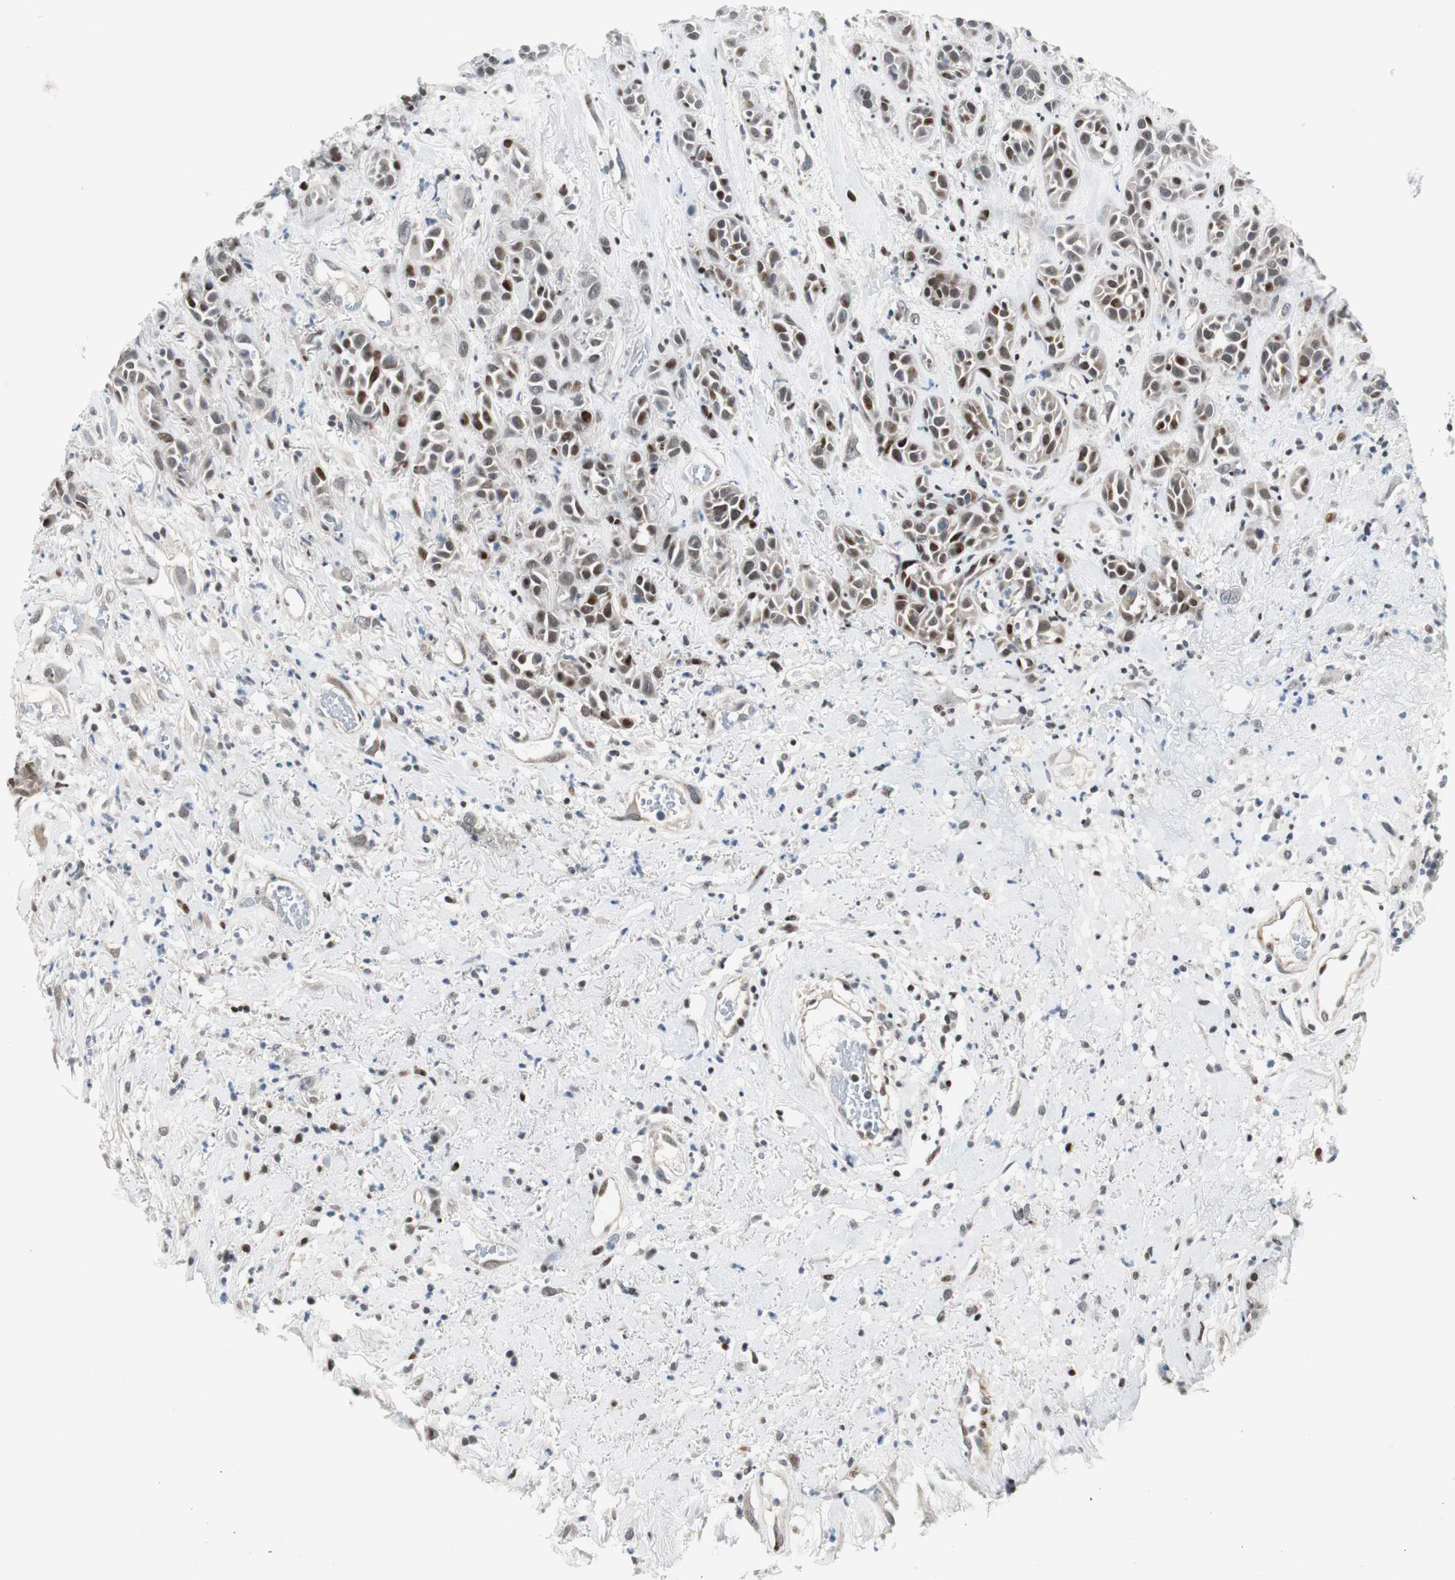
{"staining": {"intensity": "moderate", "quantity": "25%-75%", "location": "nuclear"}, "tissue": "head and neck cancer", "cell_type": "Tumor cells", "image_type": "cancer", "snomed": [{"axis": "morphology", "description": "Squamous cell carcinoma, NOS"}, {"axis": "topography", "description": "Head-Neck"}], "caption": "Head and neck cancer (squamous cell carcinoma) stained with DAB immunohistochemistry reveals medium levels of moderate nuclear expression in approximately 25%-75% of tumor cells.", "gene": "RAD1", "patient": {"sex": "male", "age": 62}}